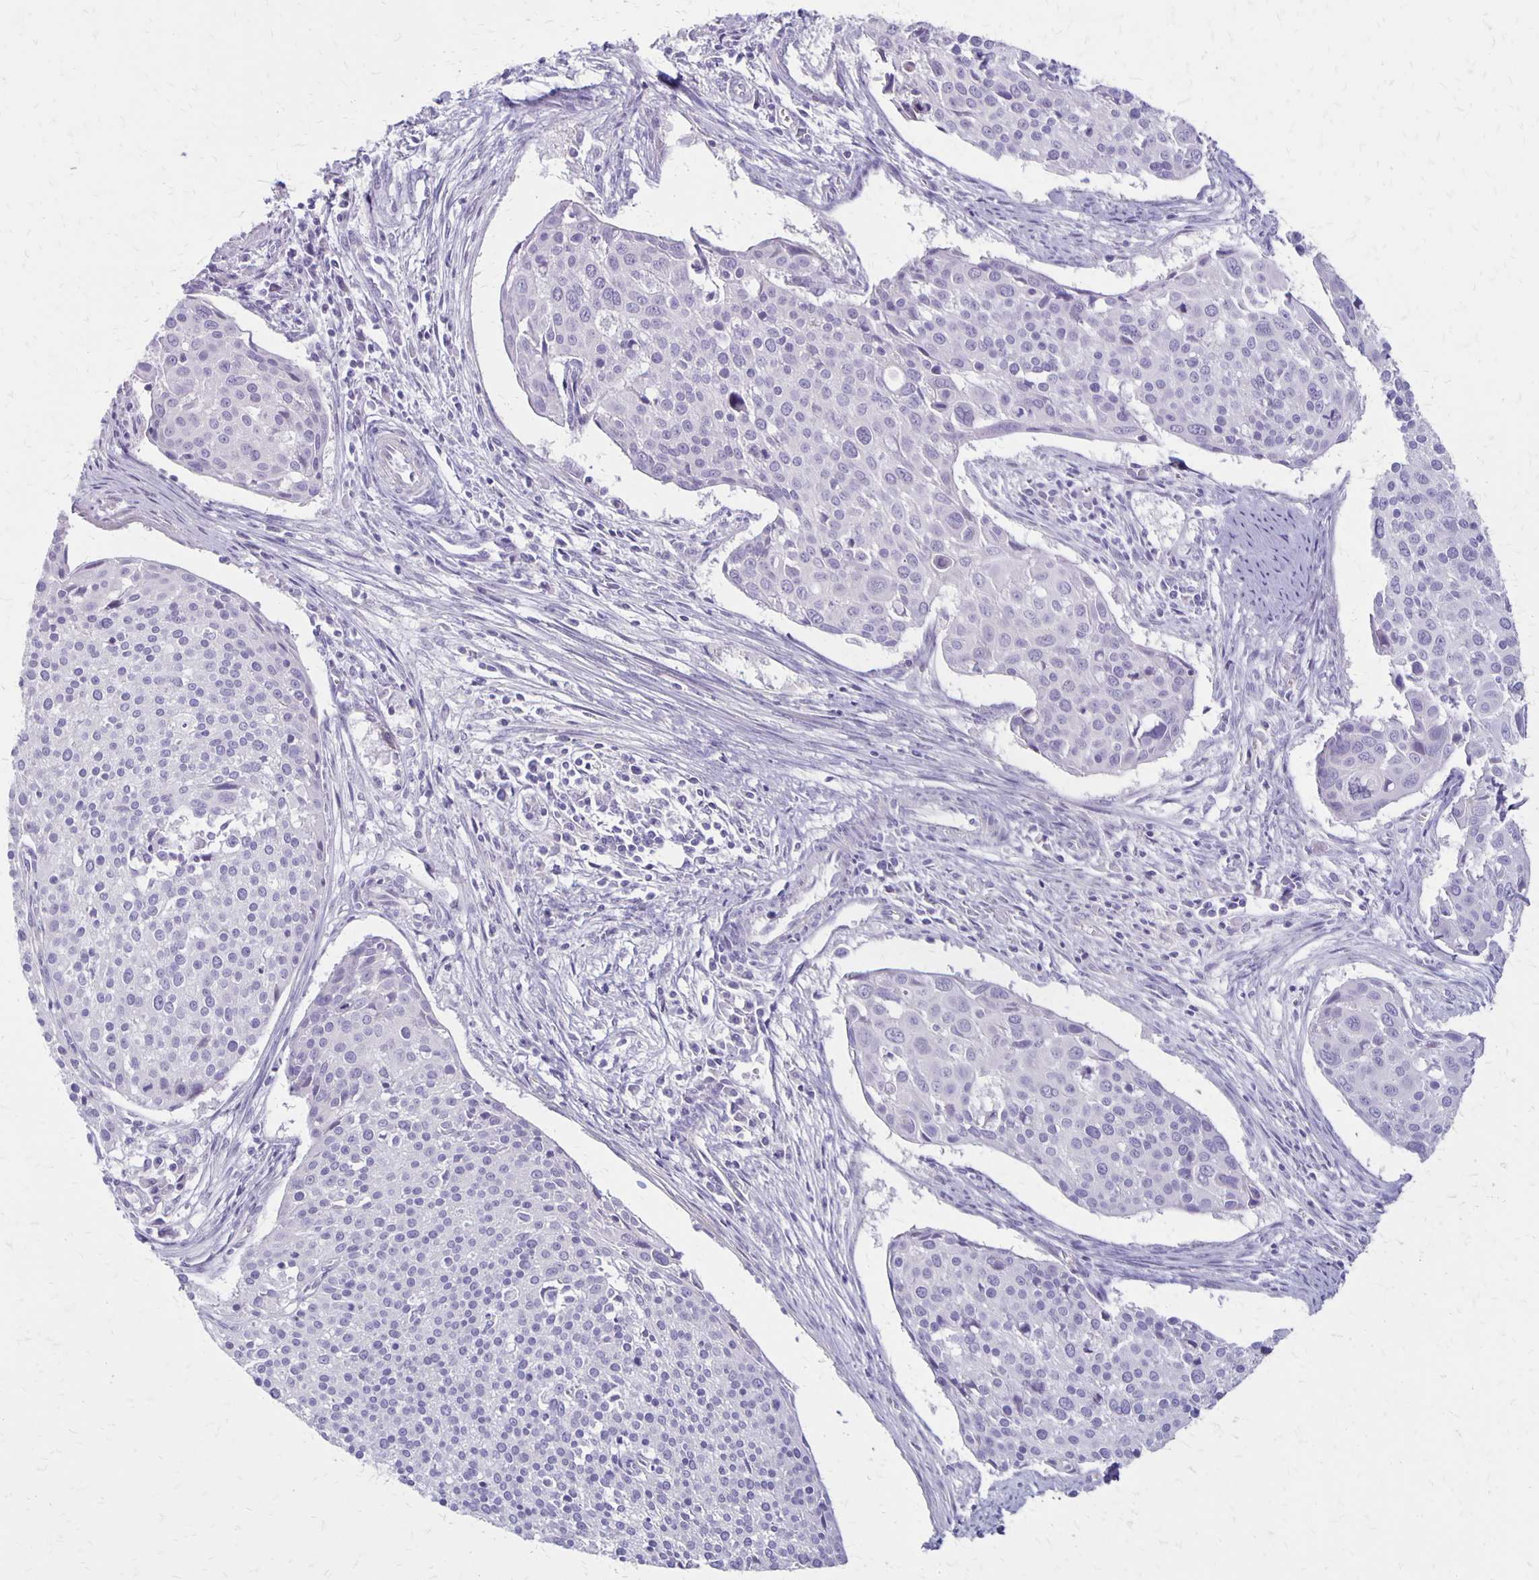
{"staining": {"intensity": "negative", "quantity": "none", "location": "none"}, "tissue": "cervical cancer", "cell_type": "Tumor cells", "image_type": "cancer", "snomed": [{"axis": "morphology", "description": "Squamous cell carcinoma, NOS"}, {"axis": "topography", "description": "Cervix"}], "caption": "High power microscopy image of an immunohistochemistry photomicrograph of cervical squamous cell carcinoma, revealing no significant positivity in tumor cells.", "gene": "HOMER1", "patient": {"sex": "female", "age": 39}}